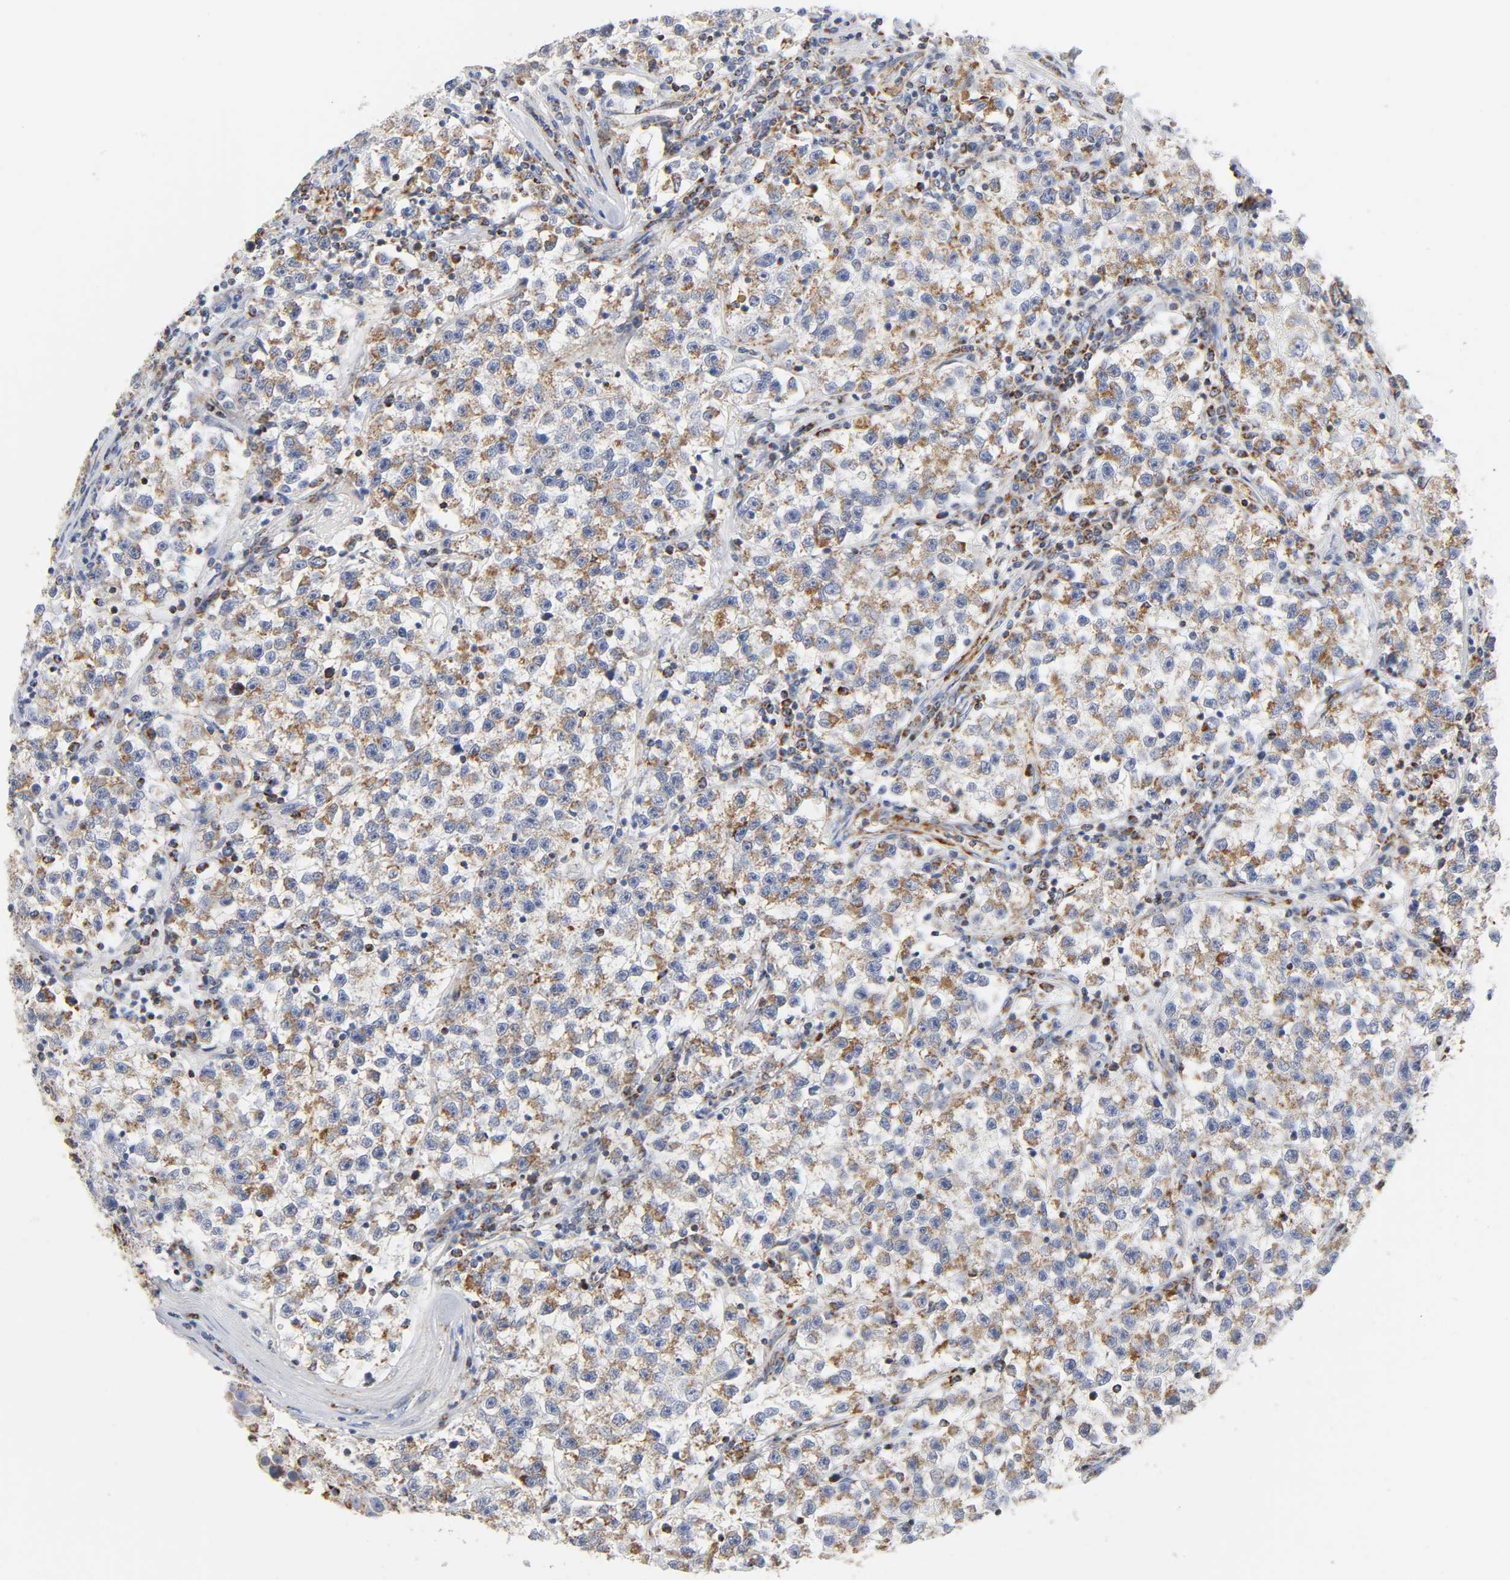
{"staining": {"intensity": "moderate", "quantity": "25%-75%", "location": "cytoplasmic/membranous"}, "tissue": "testis cancer", "cell_type": "Tumor cells", "image_type": "cancer", "snomed": [{"axis": "morphology", "description": "Seminoma, NOS"}, {"axis": "topography", "description": "Testis"}], "caption": "Immunohistochemical staining of human testis seminoma displays medium levels of moderate cytoplasmic/membranous staining in about 25%-75% of tumor cells. (brown staining indicates protein expression, while blue staining denotes nuclei).", "gene": "BAK1", "patient": {"sex": "male", "age": 22}}